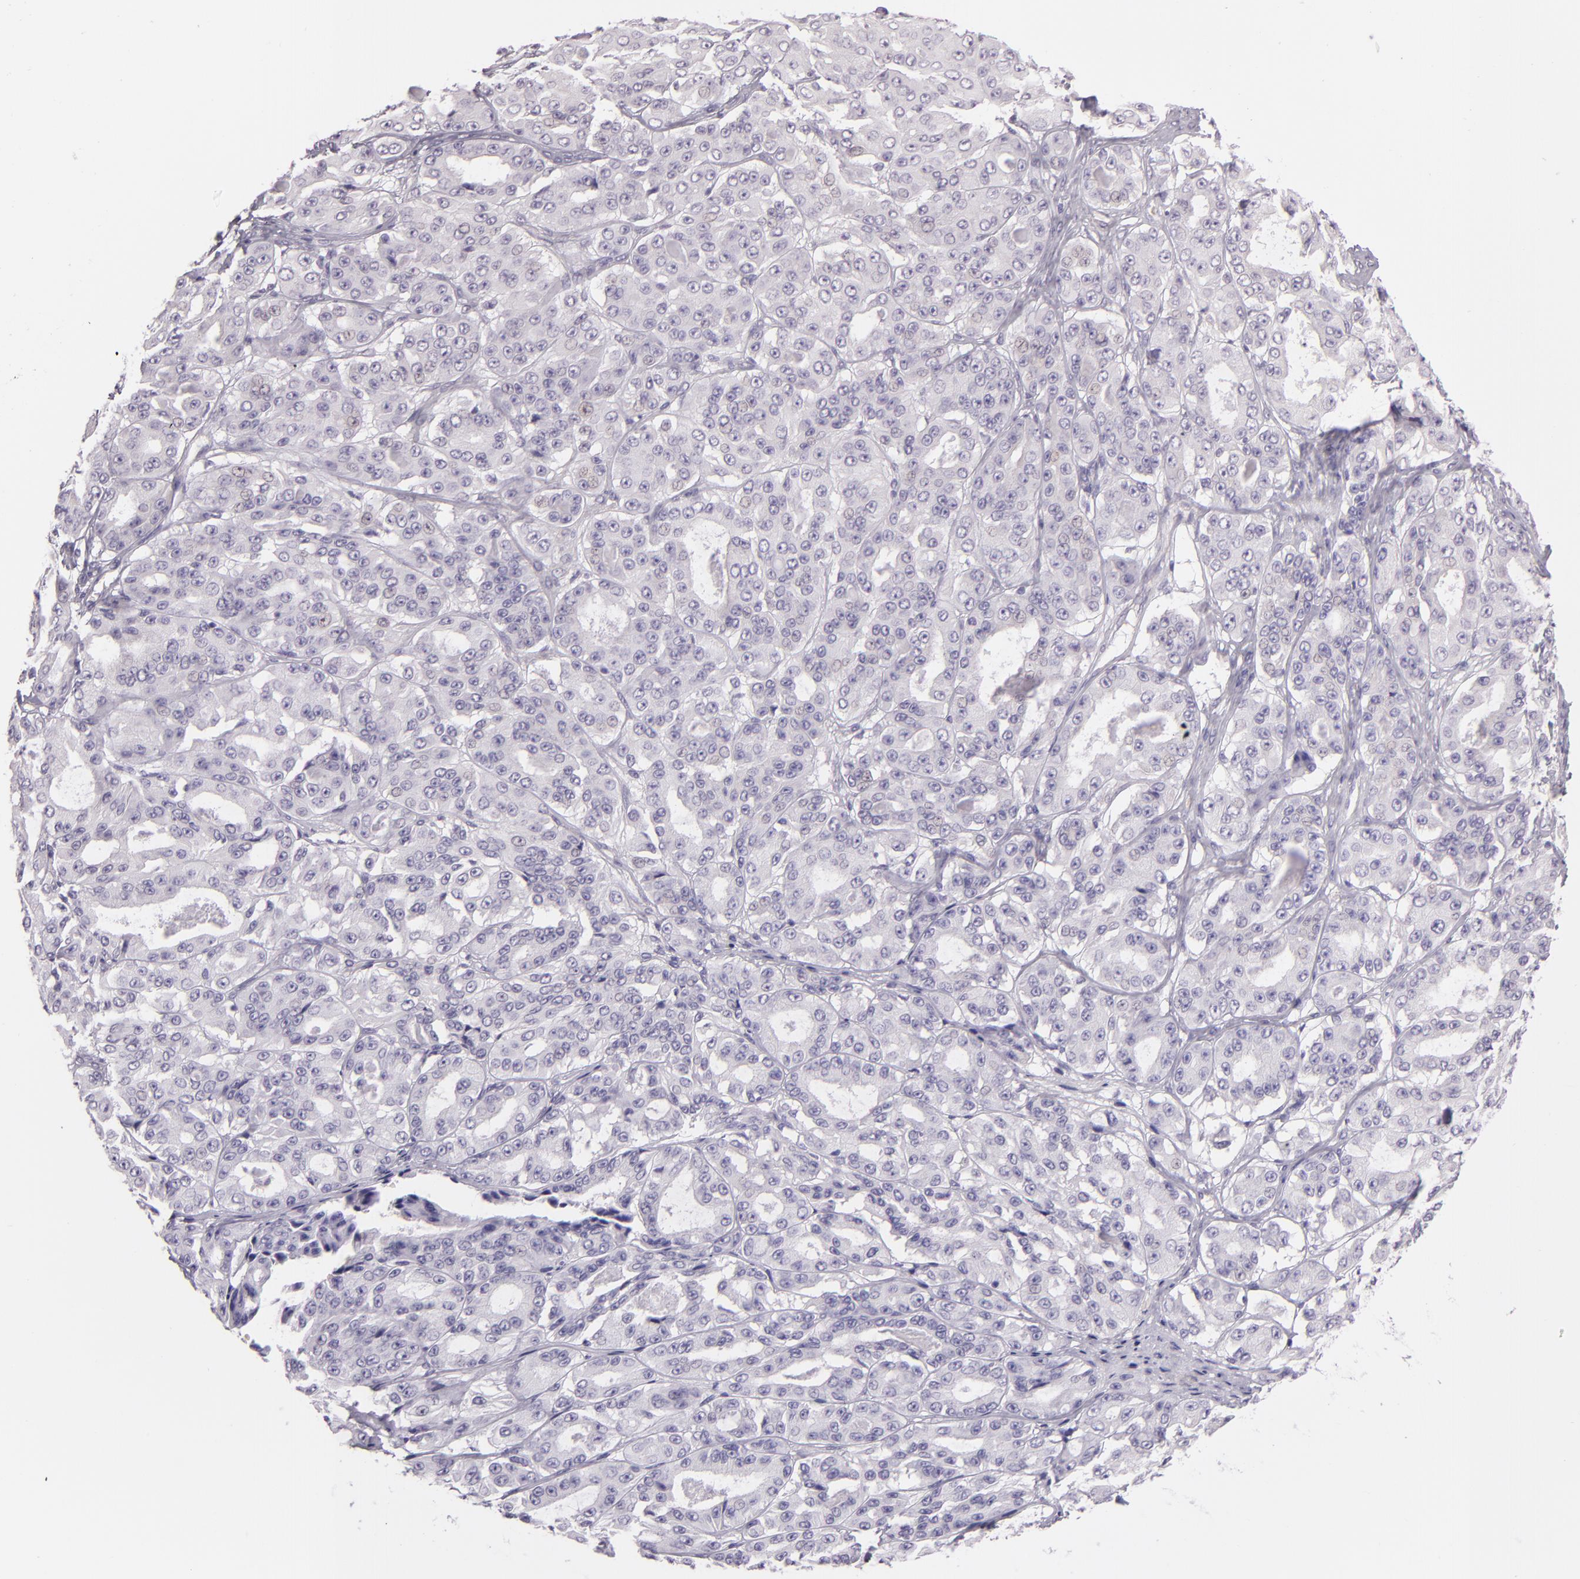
{"staining": {"intensity": "negative", "quantity": "none", "location": "none"}, "tissue": "ovarian cancer", "cell_type": "Tumor cells", "image_type": "cancer", "snomed": [{"axis": "morphology", "description": "Carcinoma, endometroid"}, {"axis": "topography", "description": "Ovary"}], "caption": "This is a micrograph of immunohistochemistry staining of ovarian endometroid carcinoma, which shows no positivity in tumor cells.", "gene": "ZC3H7B", "patient": {"sex": "female", "age": 61}}